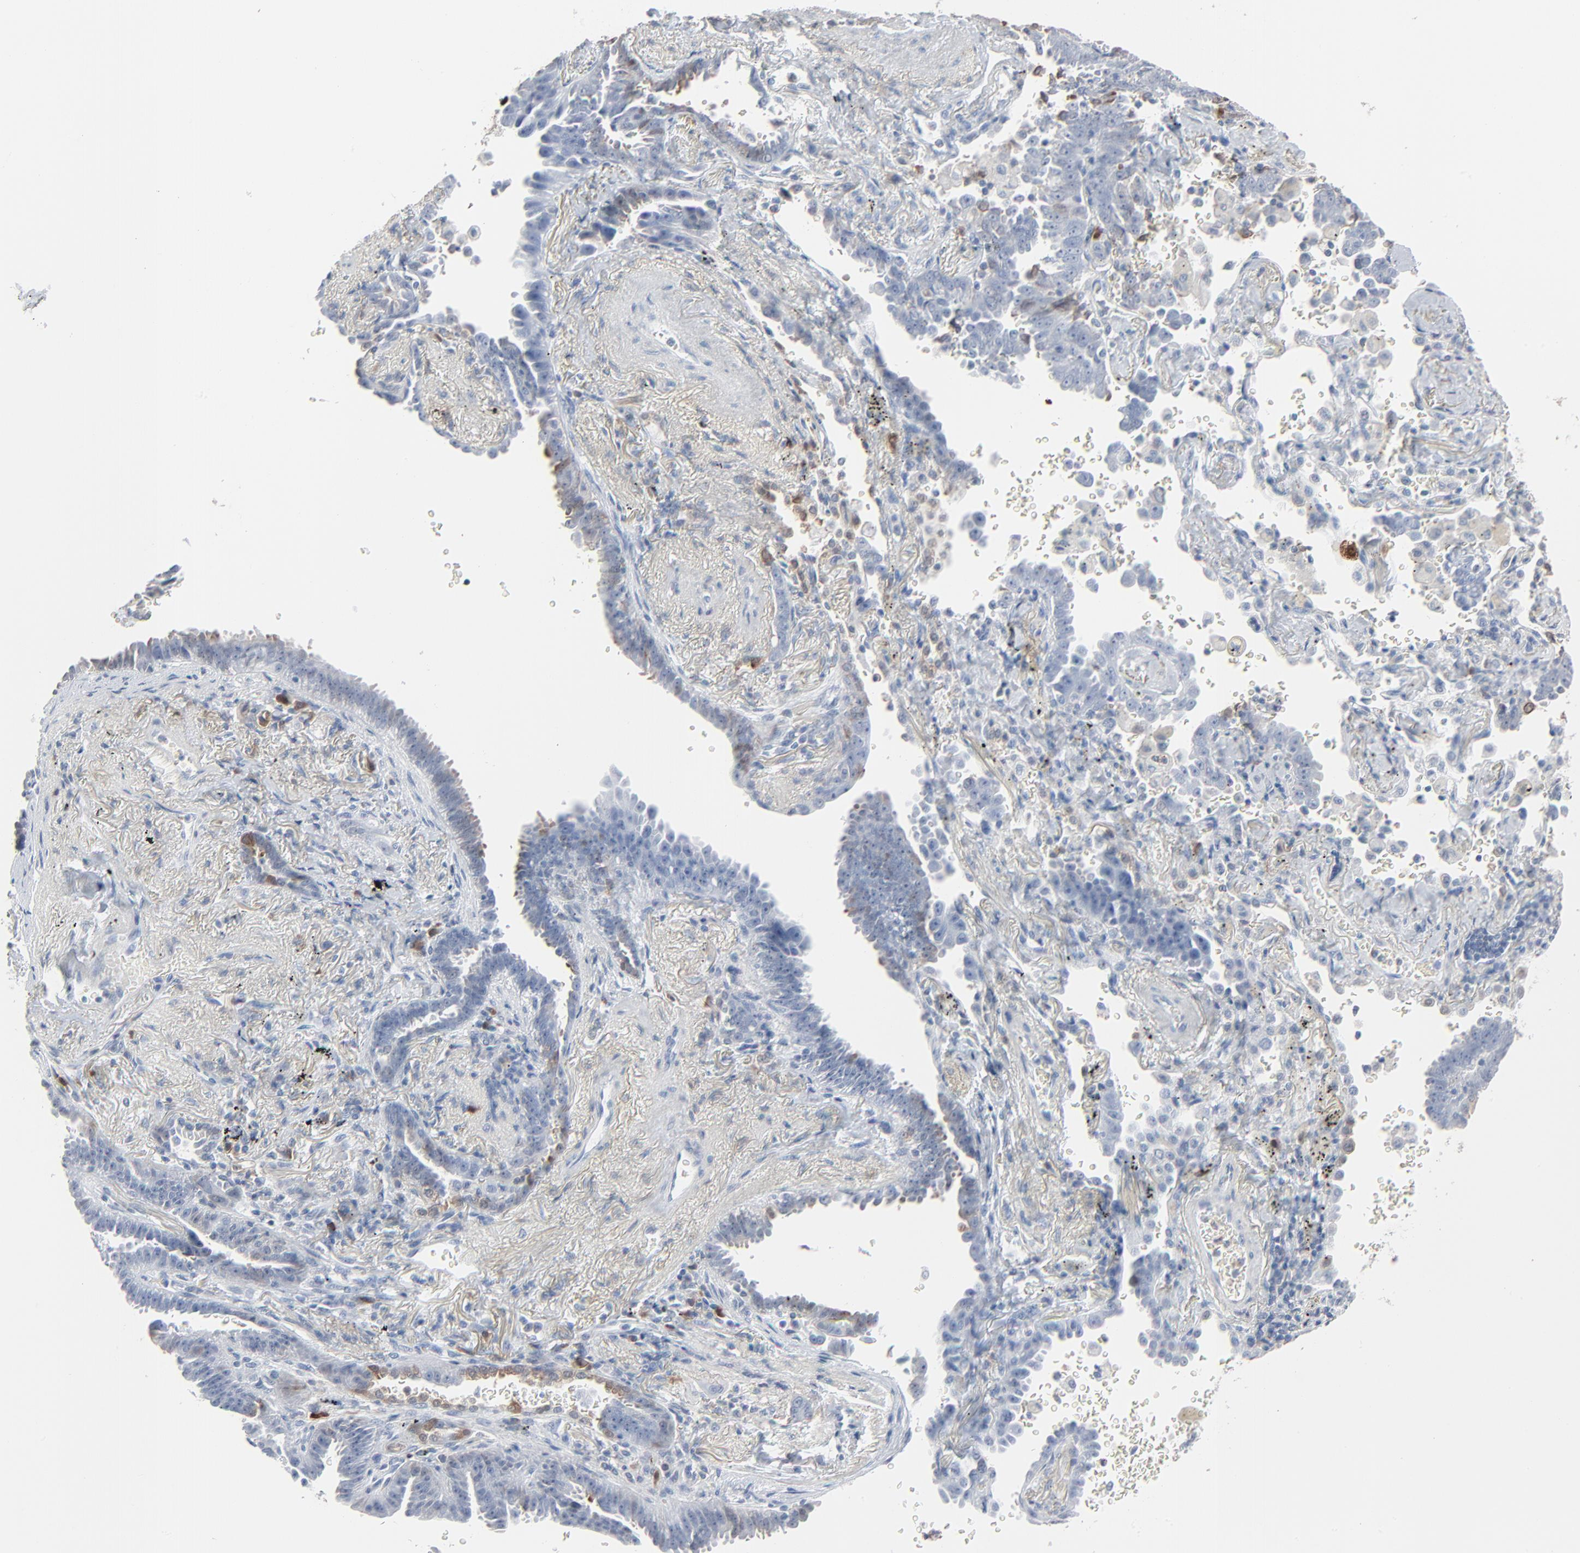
{"staining": {"intensity": "moderate", "quantity": "<25%", "location": "cytoplasmic/membranous"}, "tissue": "lung cancer", "cell_type": "Tumor cells", "image_type": "cancer", "snomed": [{"axis": "morphology", "description": "Adenocarcinoma, NOS"}, {"axis": "topography", "description": "Lung"}], "caption": "Protein expression analysis of human lung adenocarcinoma reveals moderate cytoplasmic/membranous positivity in approximately <25% of tumor cells. The staining was performed using DAB (3,3'-diaminobenzidine), with brown indicating positive protein expression. Nuclei are stained blue with hematoxylin.", "gene": "PHGDH", "patient": {"sex": "female", "age": 64}}